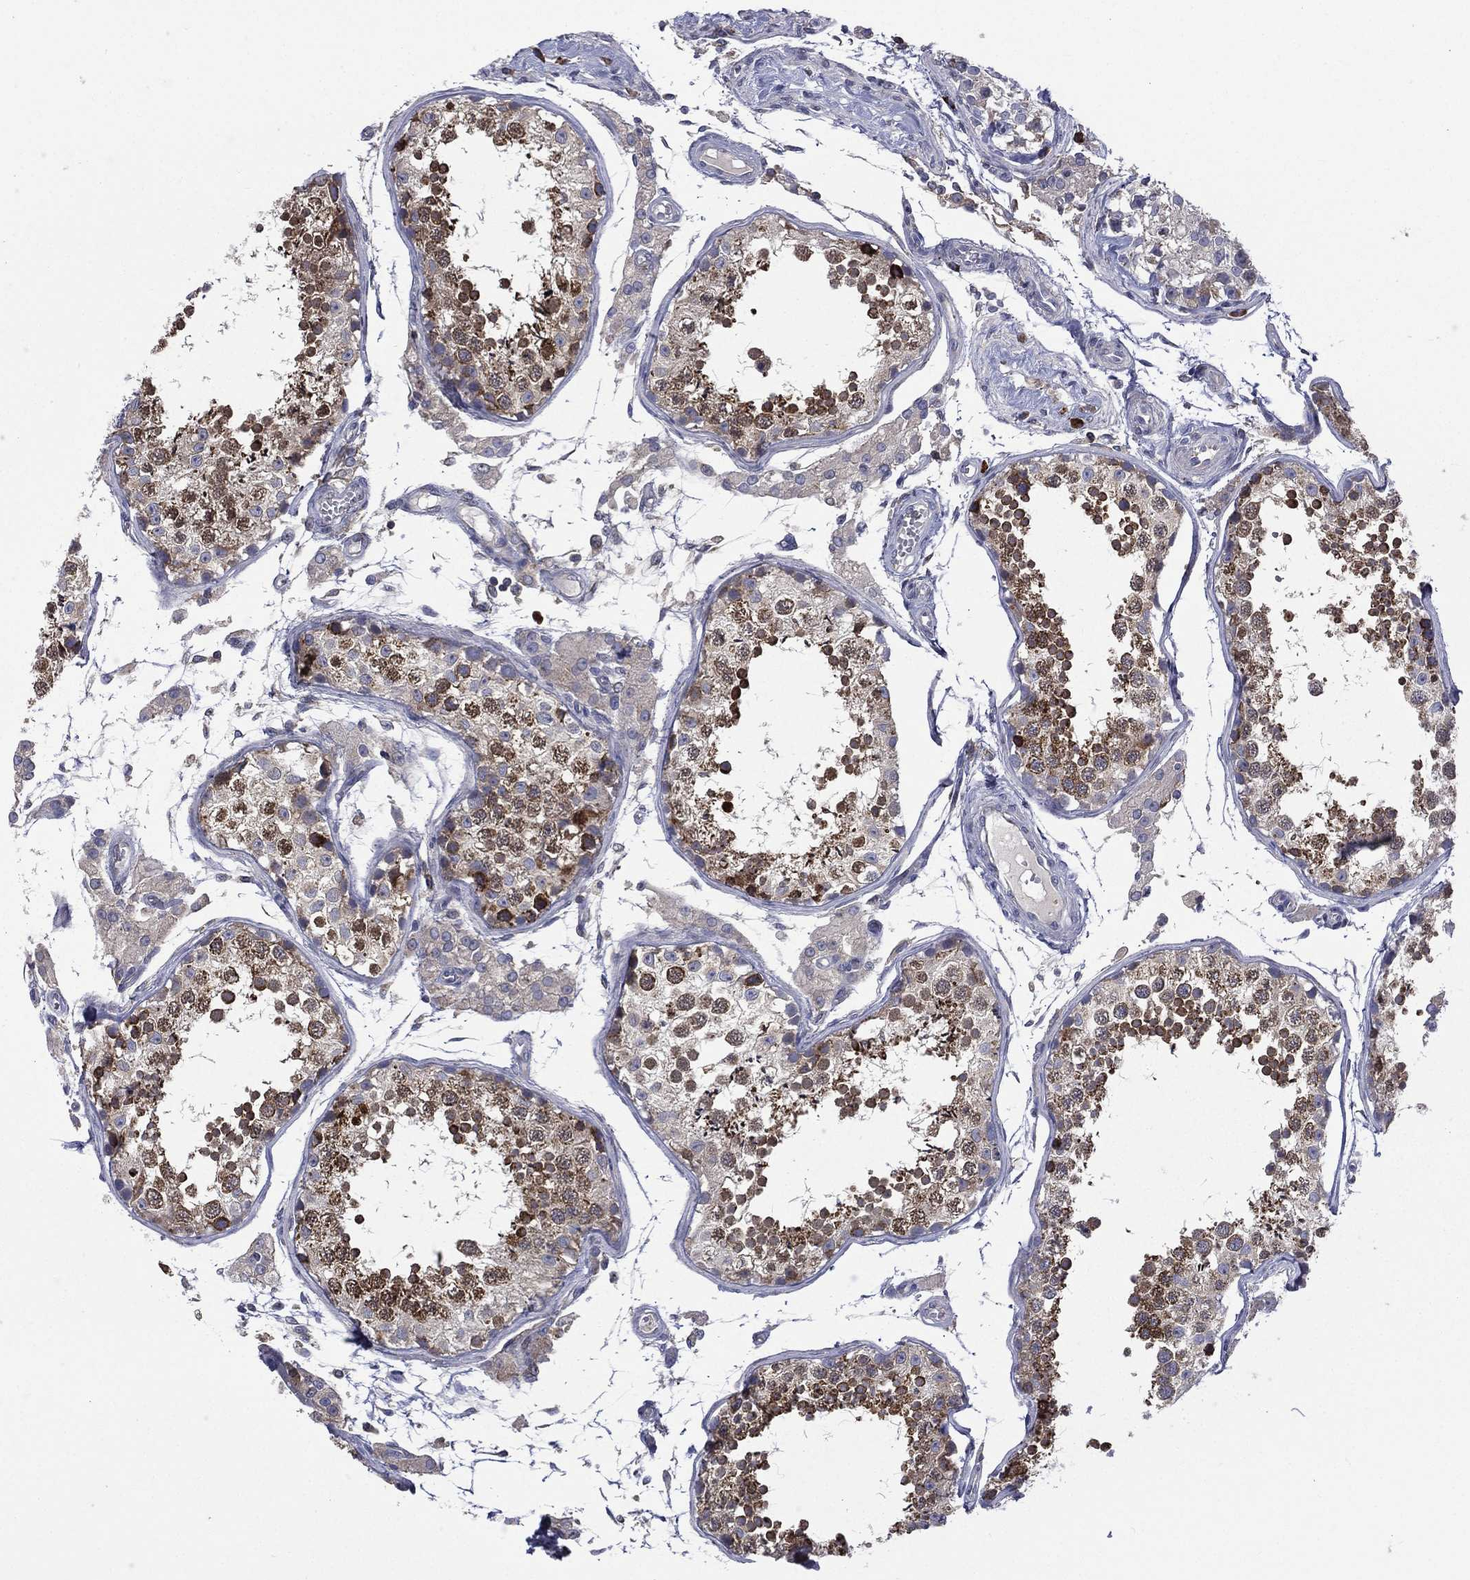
{"staining": {"intensity": "strong", "quantity": "25%-75%", "location": "cytoplasmic/membranous"}, "tissue": "testis", "cell_type": "Cells in seminiferous ducts", "image_type": "normal", "snomed": [{"axis": "morphology", "description": "Normal tissue, NOS"}, {"axis": "topography", "description": "Testis"}], "caption": "Approximately 25%-75% of cells in seminiferous ducts in normal testis display strong cytoplasmic/membranous protein staining as visualized by brown immunohistochemical staining.", "gene": "C20orf96", "patient": {"sex": "male", "age": 29}}